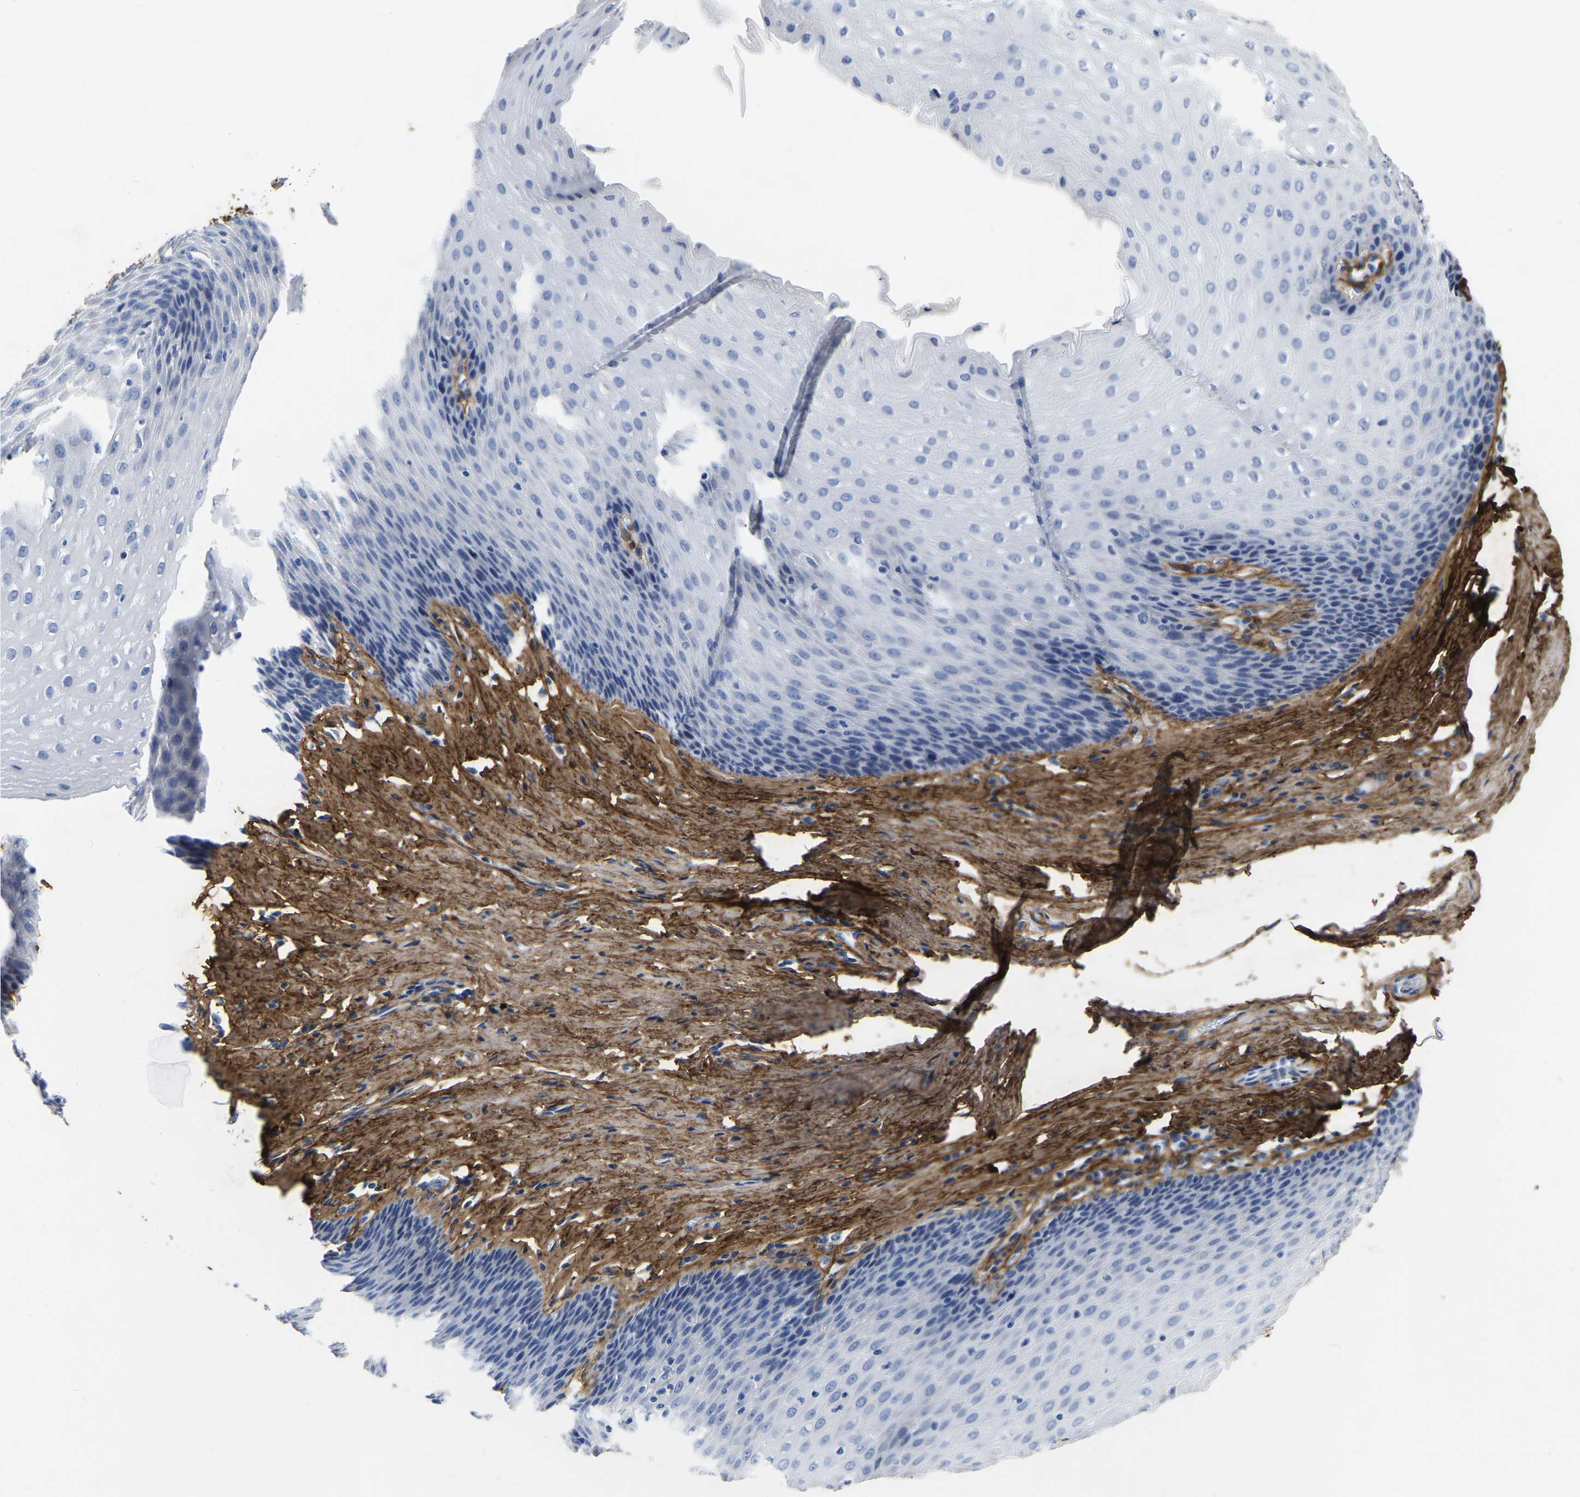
{"staining": {"intensity": "negative", "quantity": "none", "location": "none"}, "tissue": "esophagus", "cell_type": "Squamous epithelial cells", "image_type": "normal", "snomed": [{"axis": "morphology", "description": "Normal tissue, NOS"}, {"axis": "topography", "description": "Esophagus"}], "caption": "Squamous epithelial cells show no significant positivity in benign esophagus.", "gene": "COL6A1", "patient": {"sex": "female", "age": 61}}